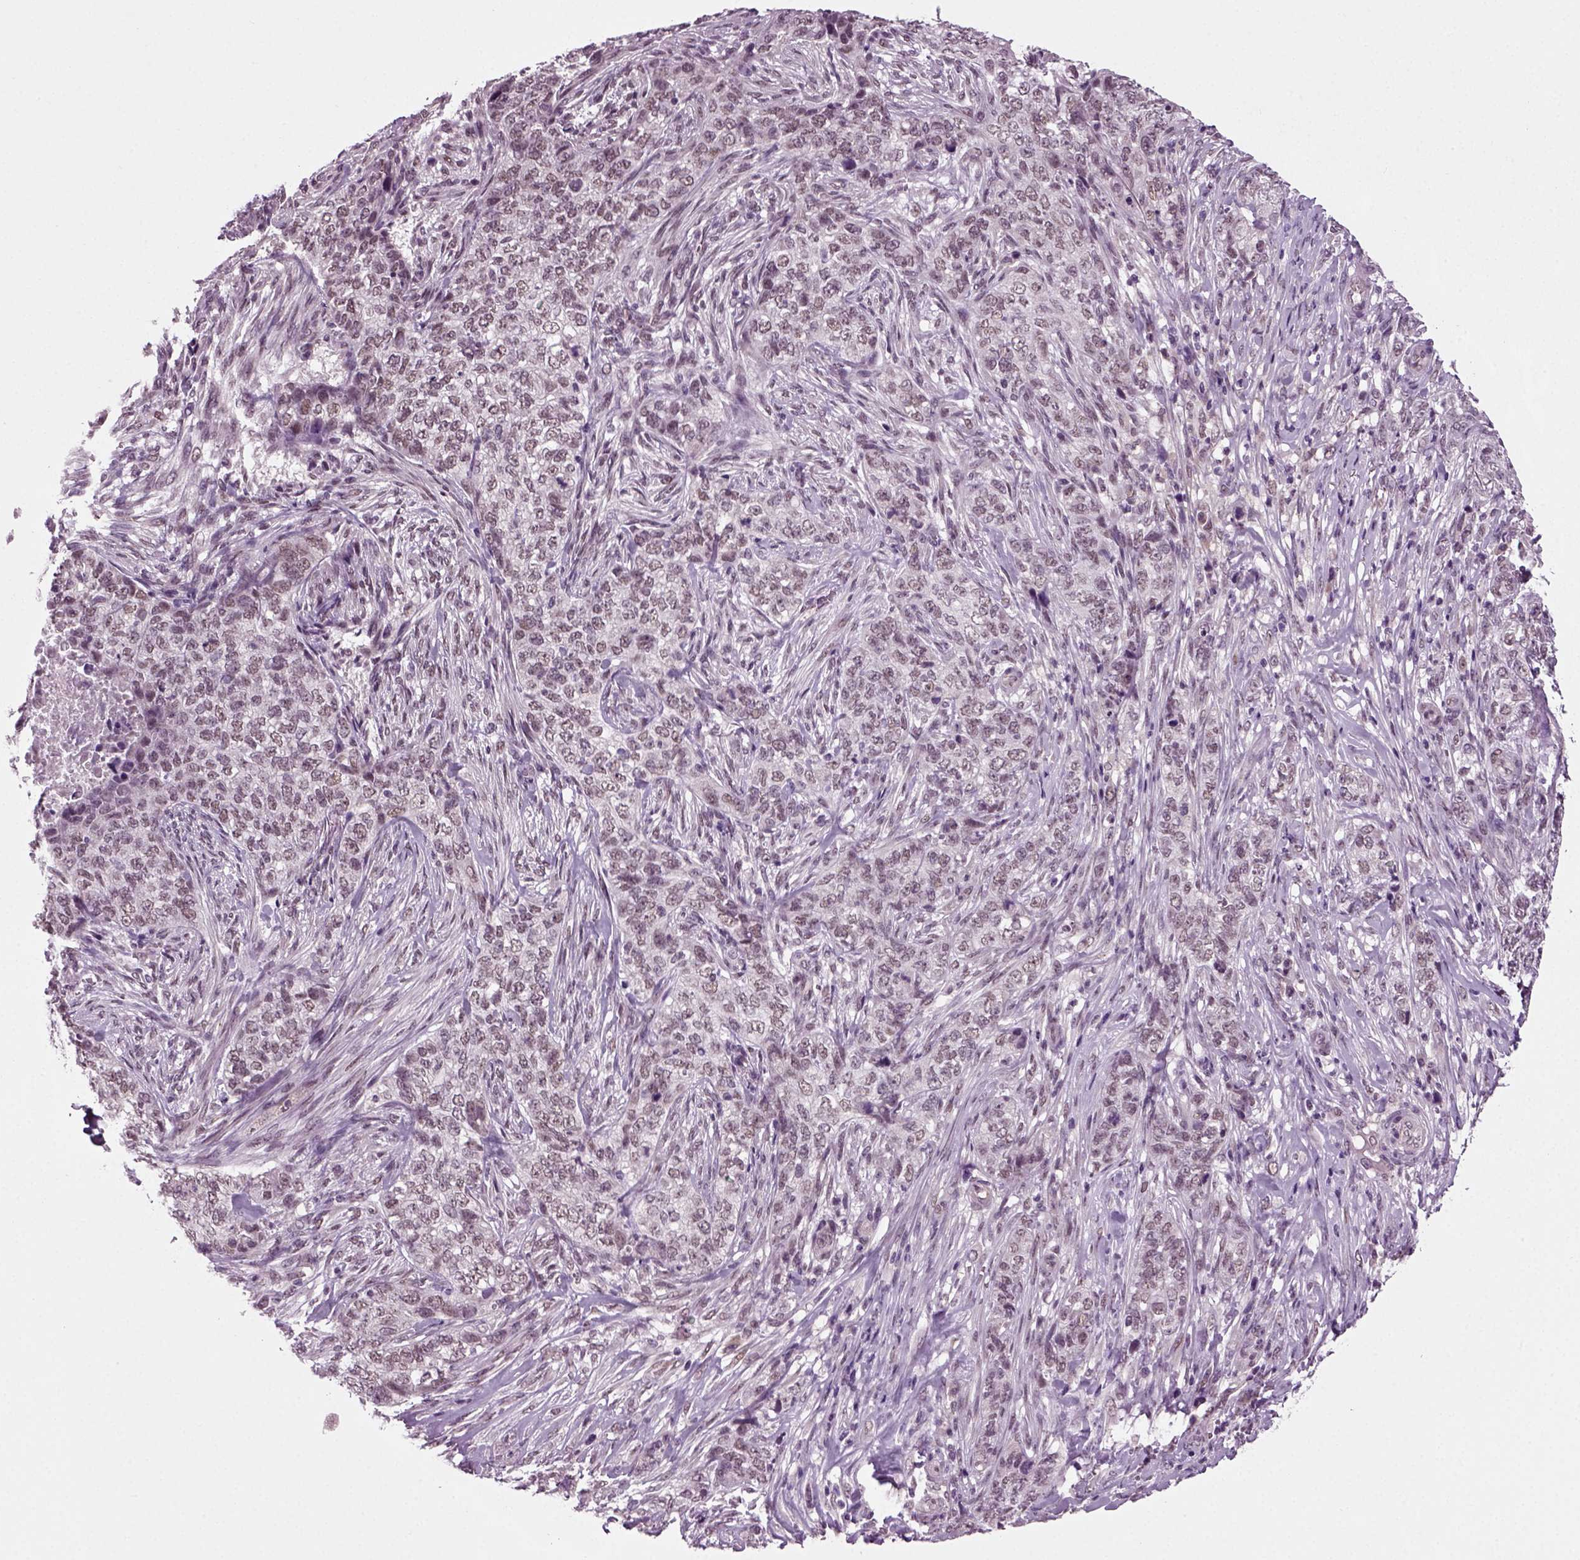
{"staining": {"intensity": "weak", "quantity": "<25%", "location": "nuclear"}, "tissue": "skin cancer", "cell_type": "Tumor cells", "image_type": "cancer", "snomed": [{"axis": "morphology", "description": "Basal cell carcinoma"}, {"axis": "topography", "description": "Skin"}], "caption": "Tumor cells are negative for brown protein staining in basal cell carcinoma (skin).", "gene": "RCOR3", "patient": {"sex": "female", "age": 69}}